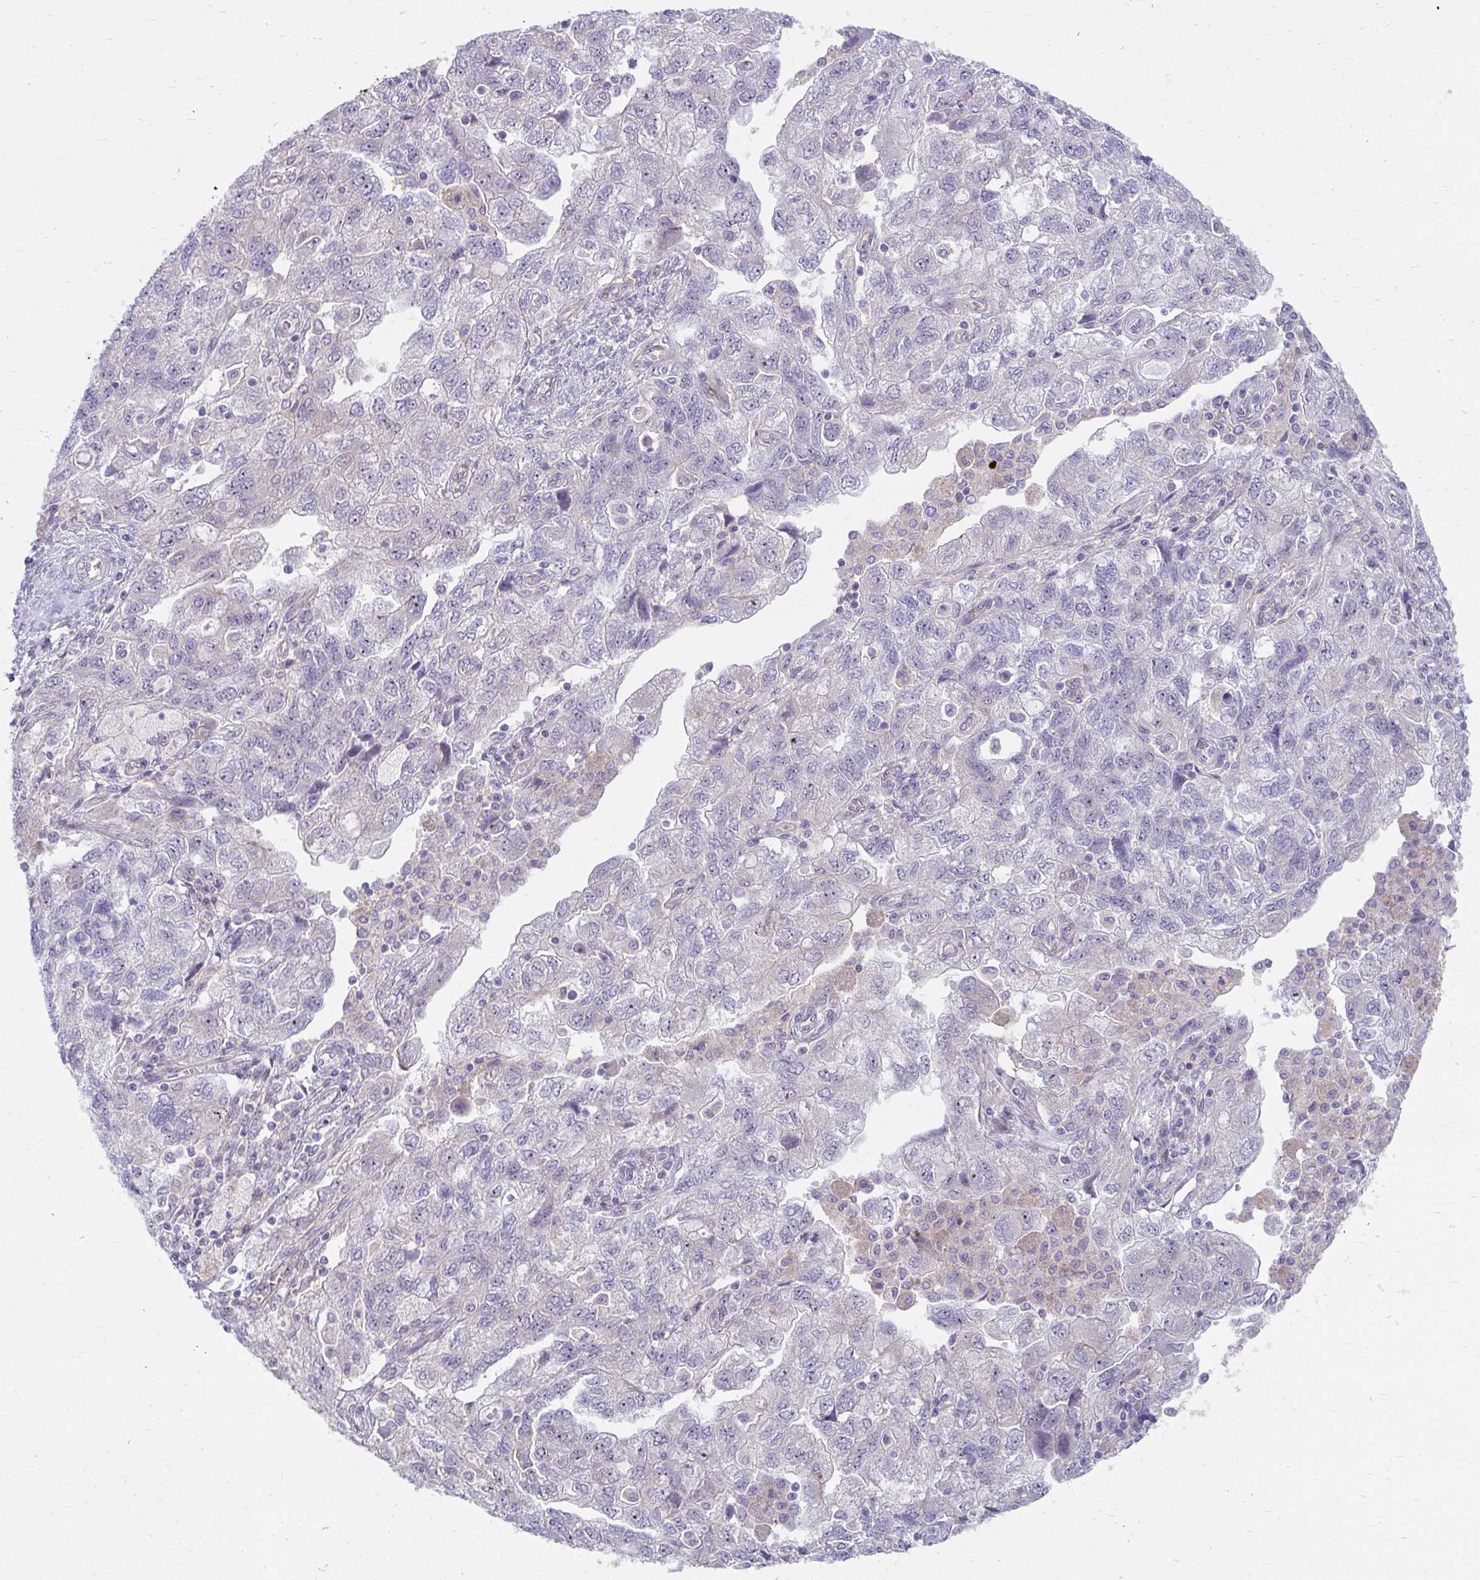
{"staining": {"intensity": "negative", "quantity": "none", "location": "none"}, "tissue": "ovarian cancer", "cell_type": "Tumor cells", "image_type": "cancer", "snomed": [{"axis": "morphology", "description": "Carcinoma, NOS"}, {"axis": "morphology", "description": "Cystadenocarcinoma, serous, NOS"}, {"axis": "topography", "description": "Ovary"}], "caption": "Immunohistochemistry photomicrograph of ovarian cancer stained for a protein (brown), which demonstrates no staining in tumor cells. (Stains: DAB (3,3'-diaminobenzidine) IHC with hematoxylin counter stain, Microscopy: brightfield microscopy at high magnification).", "gene": "MUS81", "patient": {"sex": "female", "age": 69}}